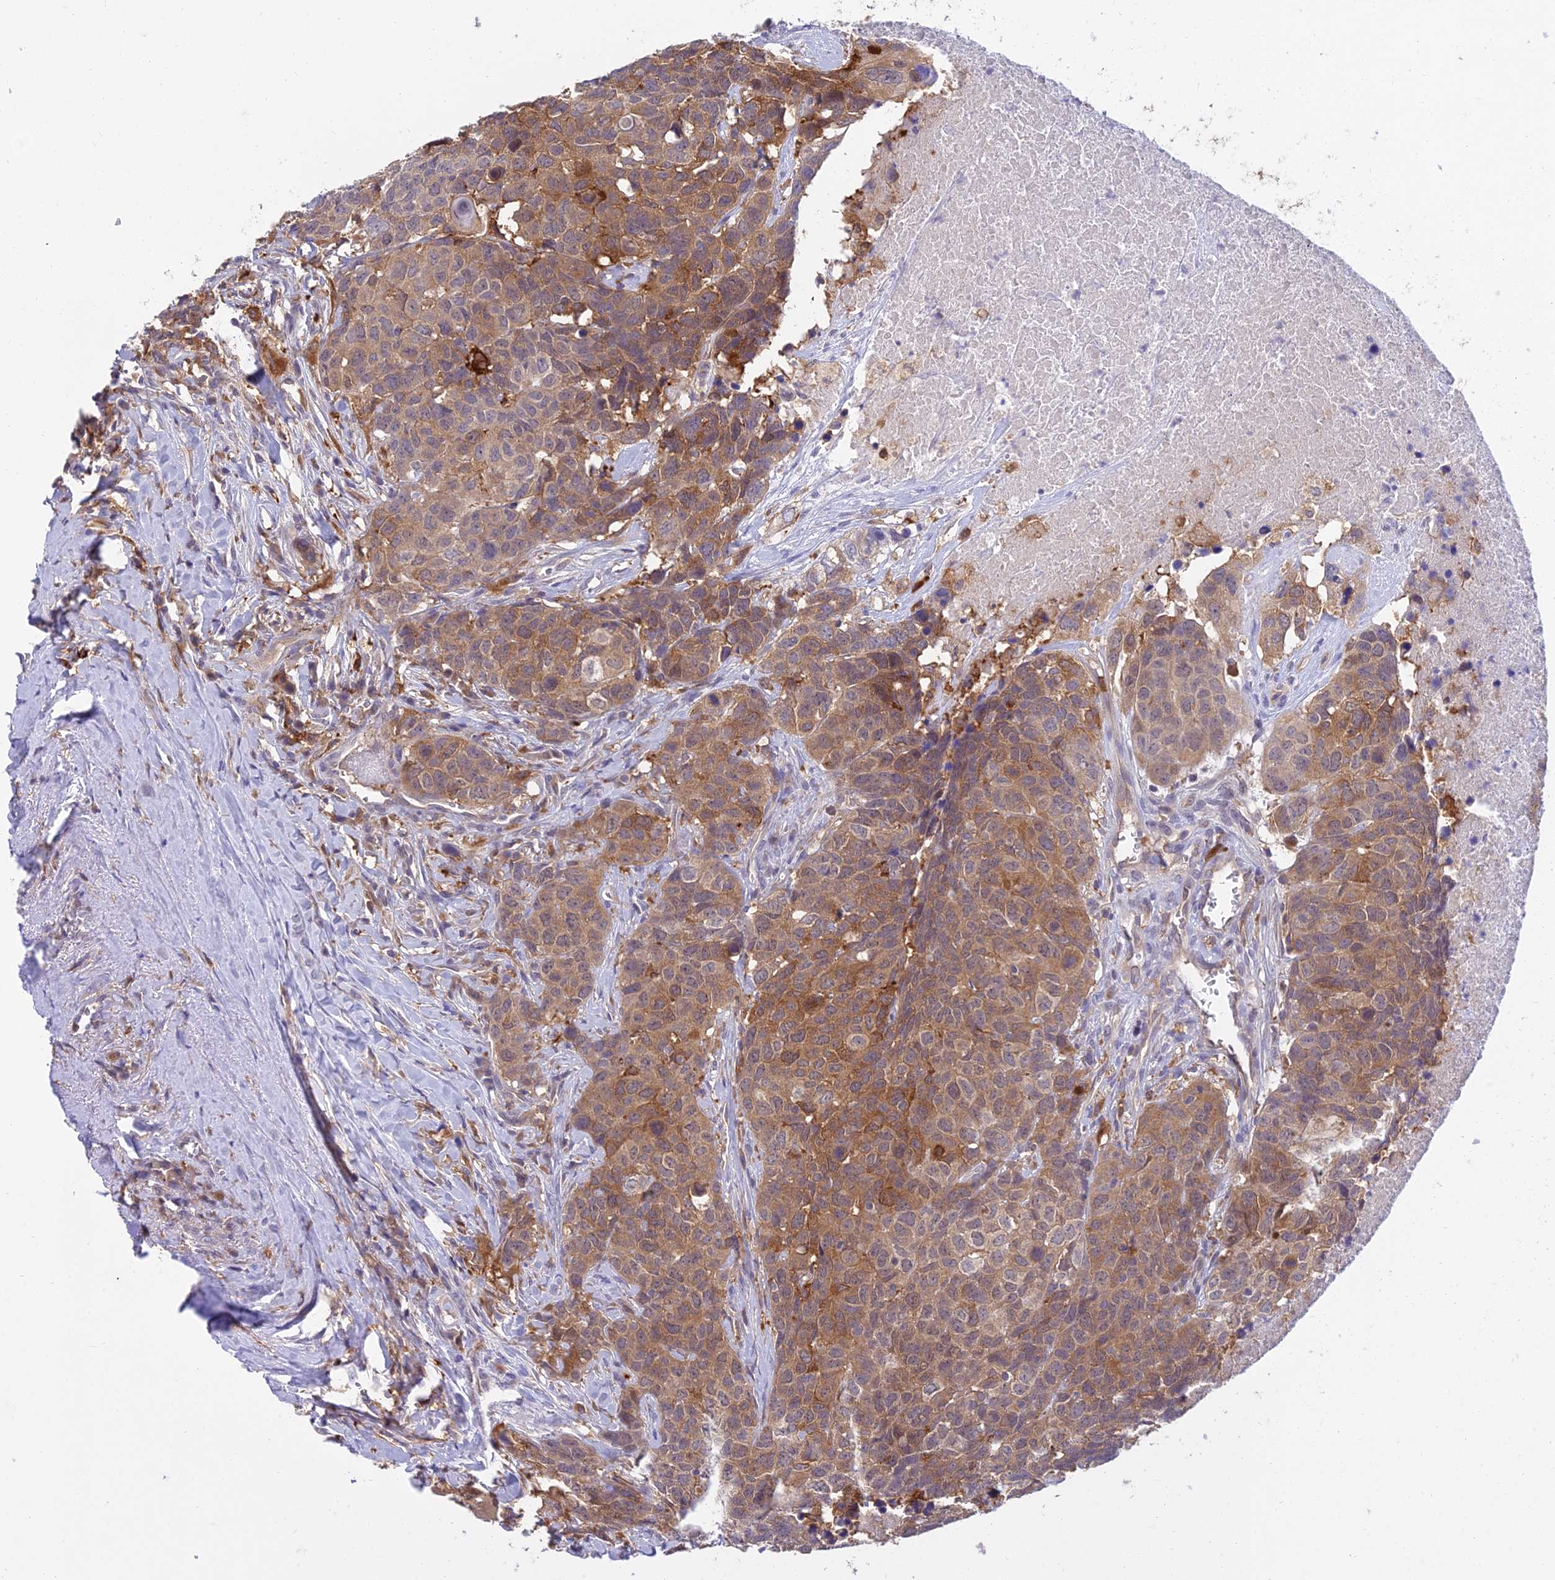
{"staining": {"intensity": "moderate", "quantity": ">75%", "location": "cytoplasmic/membranous"}, "tissue": "head and neck cancer", "cell_type": "Tumor cells", "image_type": "cancer", "snomed": [{"axis": "morphology", "description": "Squamous cell carcinoma, NOS"}, {"axis": "topography", "description": "Head-Neck"}], "caption": "DAB (3,3'-diaminobenzidine) immunohistochemical staining of head and neck cancer reveals moderate cytoplasmic/membranous protein staining in about >75% of tumor cells.", "gene": "UBE2G1", "patient": {"sex": "male", "age": 66}}